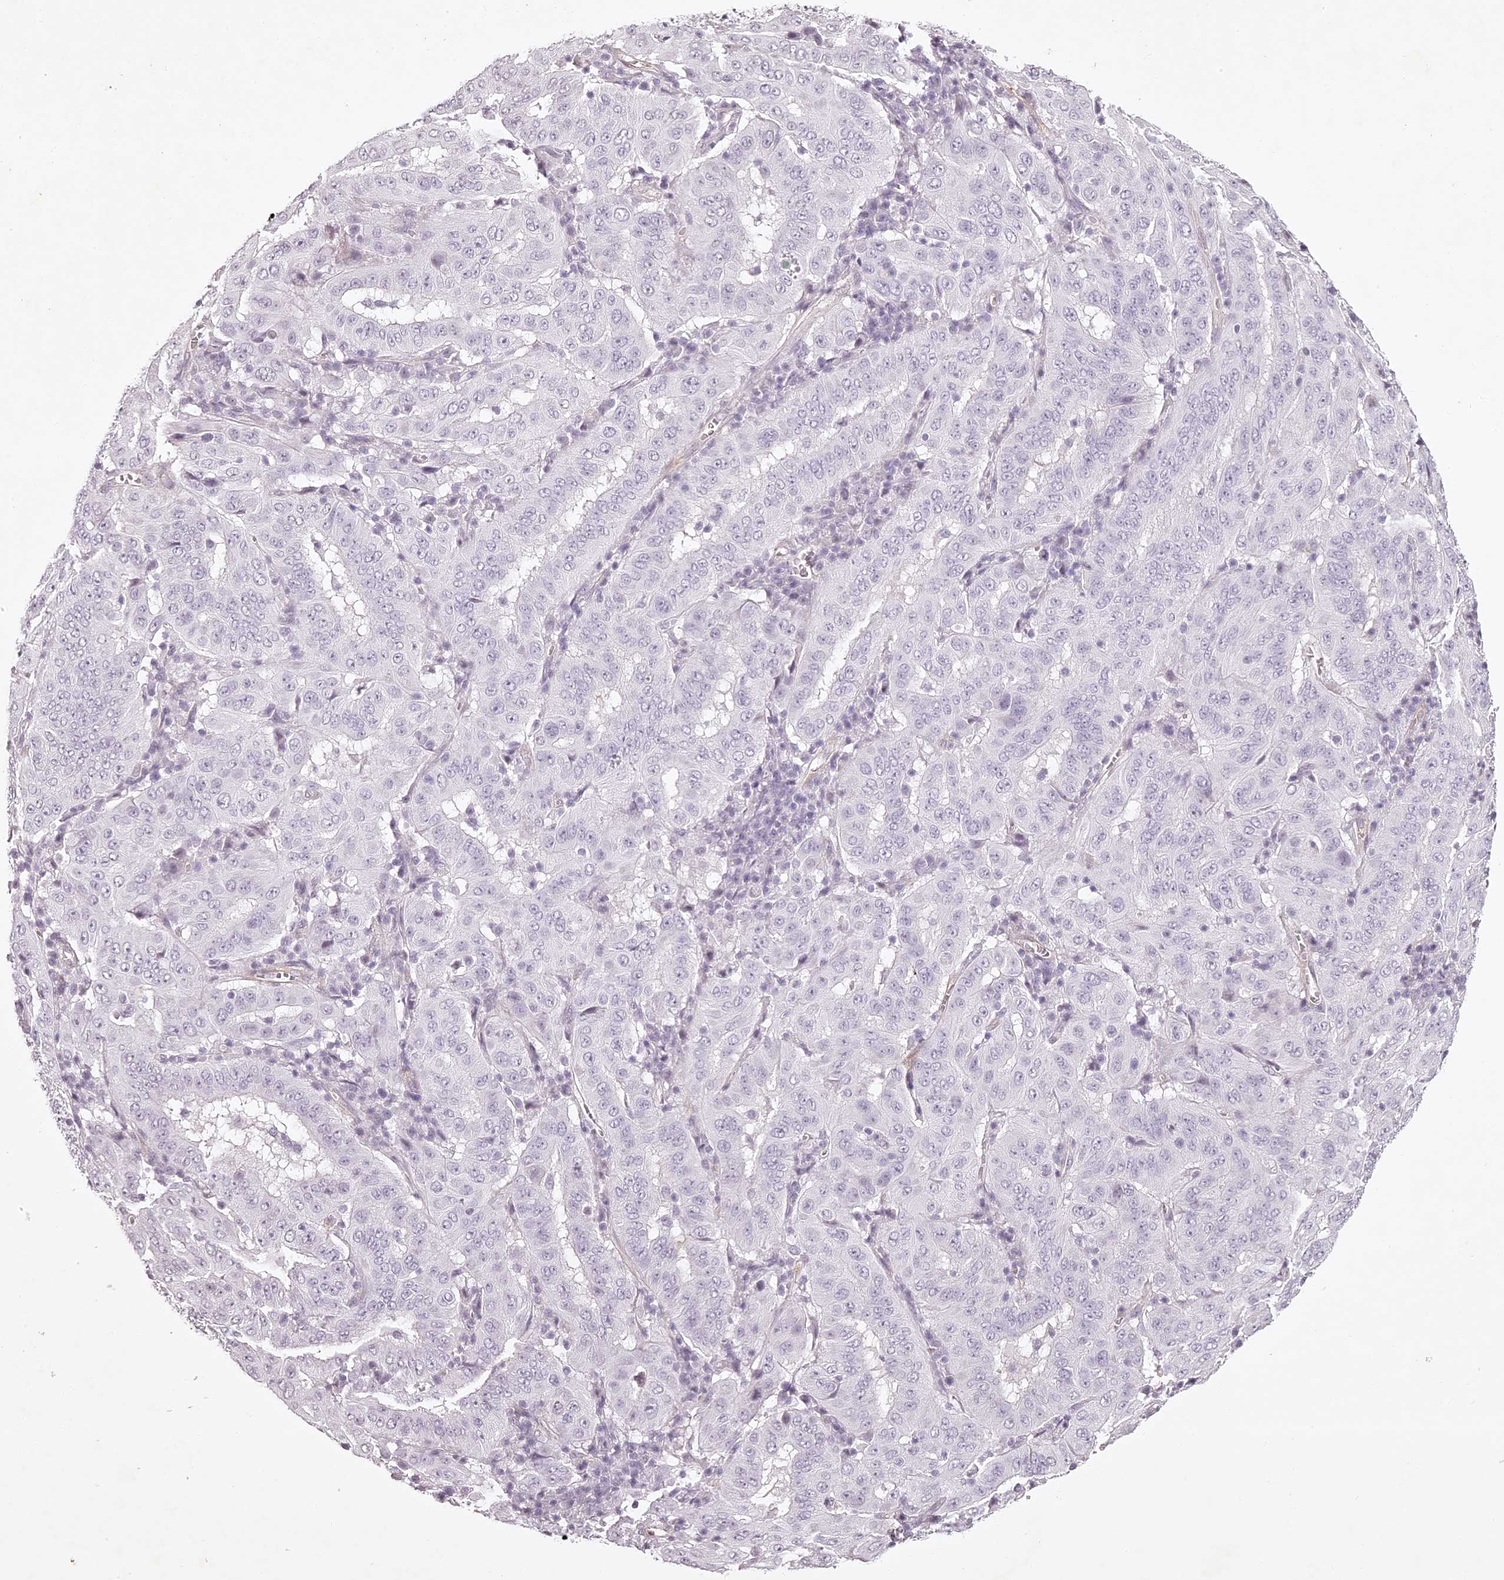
{"staining": {"intensity": "negative", "quantity": "none", "location": "none"}, "tissue": "pancreatic cancer", "cell_type": "Tumor cells", "image_type": "cancer", "snomed": [{"axis": "morphology", "description": "Adenocarcinoma, NOS"}, {"axis": "topography", "description": "Pancreas"}], "caption": "IHC photomicrograph of neoplastic tissue: pancreatic cancer stained with DAB demonstrates no significant protein expression in tumor cells. (IHC, brightfield microscopy, high magnification).", "gene": "ELAPOR1", "patient": {"sex": "male", "age": 63}}